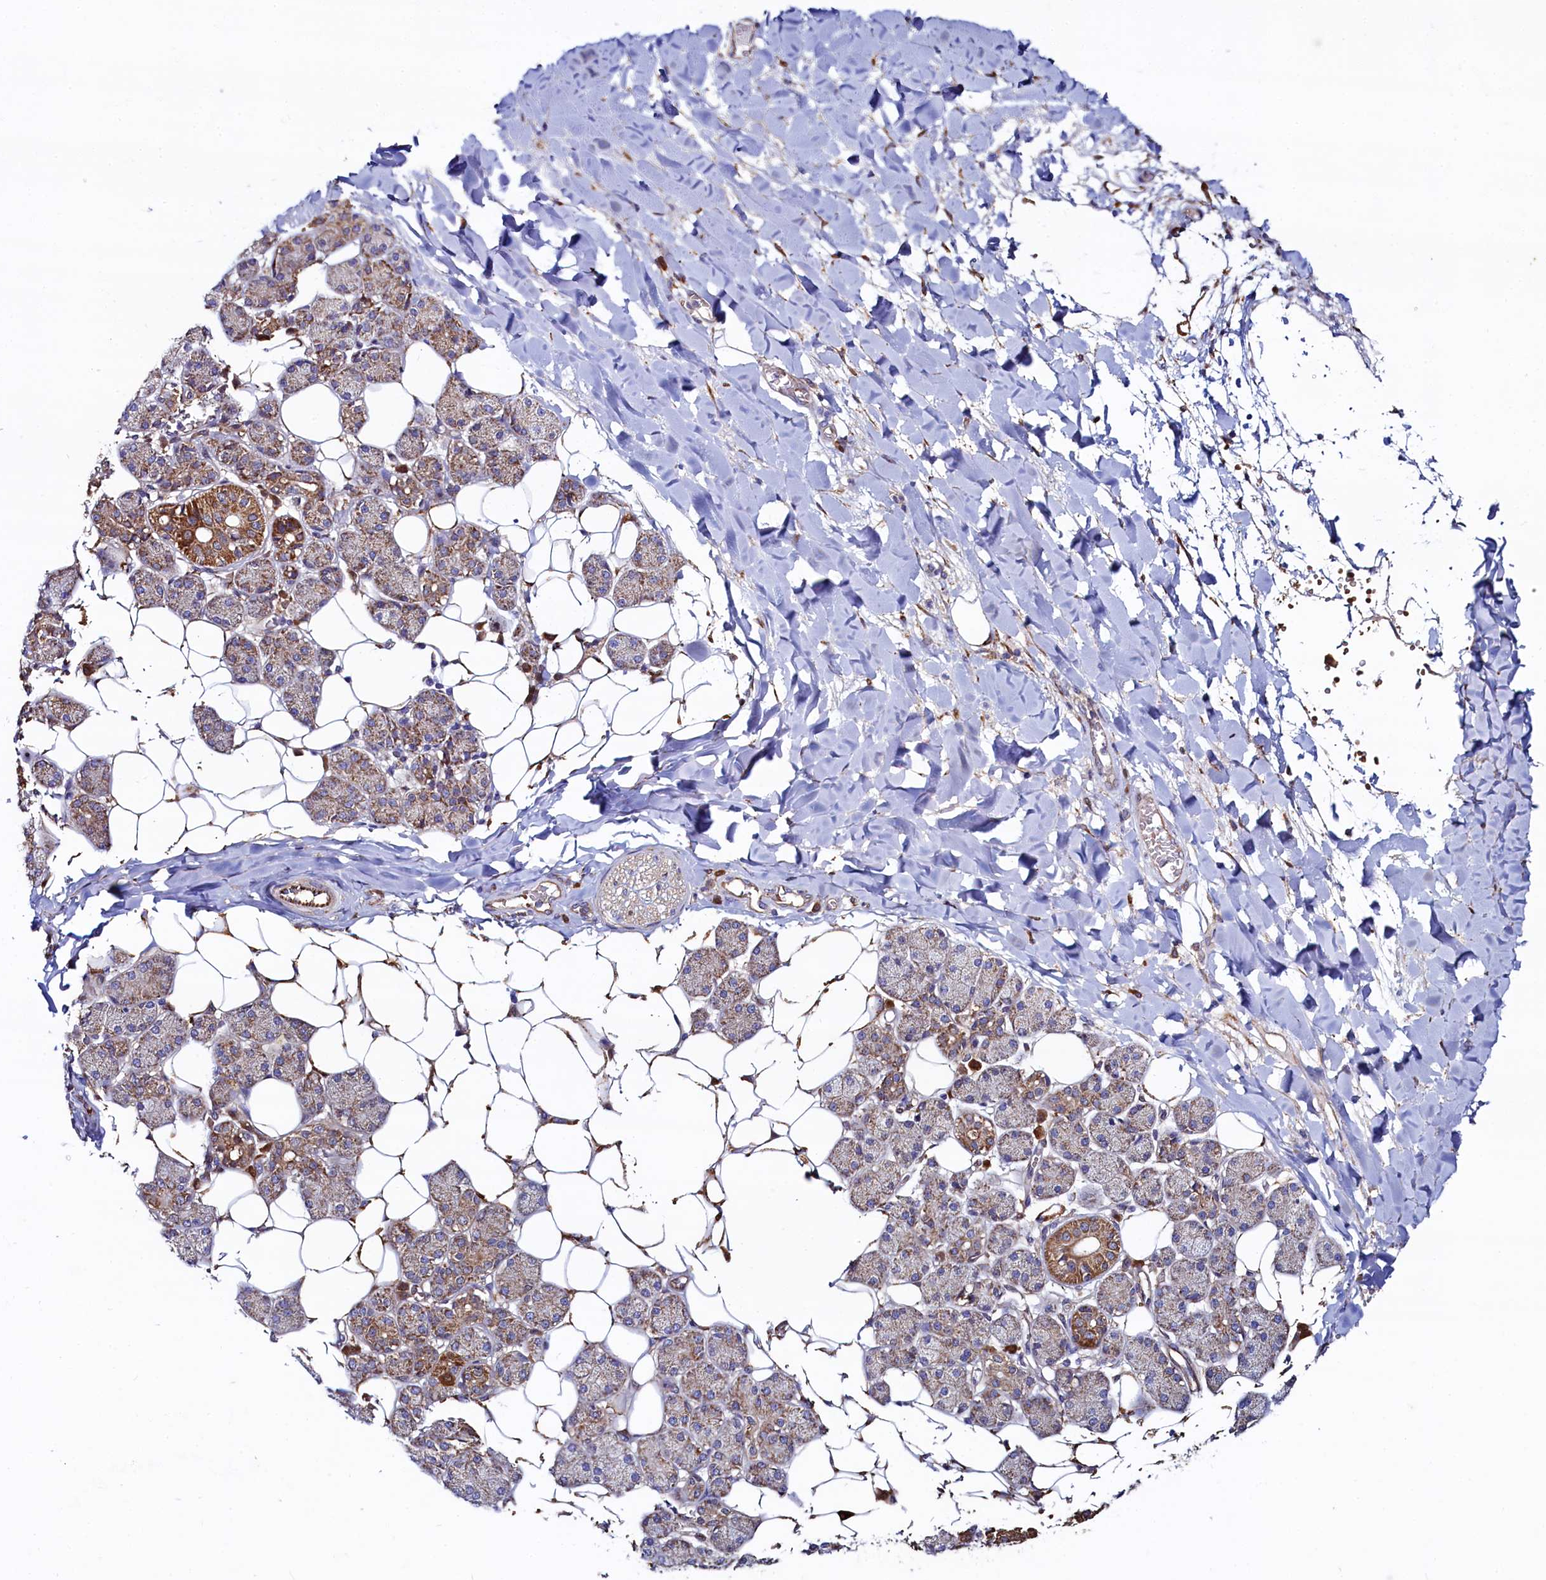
{"staining": {"intensity": "moderate", "quantity": "25%-75%", "location": "cytoplasmic/membranous"}, "tissue": "salivary gland", "cell_type": "Glandular cells", "image_type": "normal", "snomed": [{"axis": "morphology", "description": "Normal tissue, NOS"}, {"axis": "topography", "description": "Salivary gland"}], "caption": "Immunohistochemistry photomicrograph of unremarkable salivary gland stained for a protein (brown), which exhibits medium levels of moderate cytoplasmic/membranous staining in about 25%-75% of glandular cells.", "gene": "ASTE1", "patient": {"sex": "female", "age": 33}}